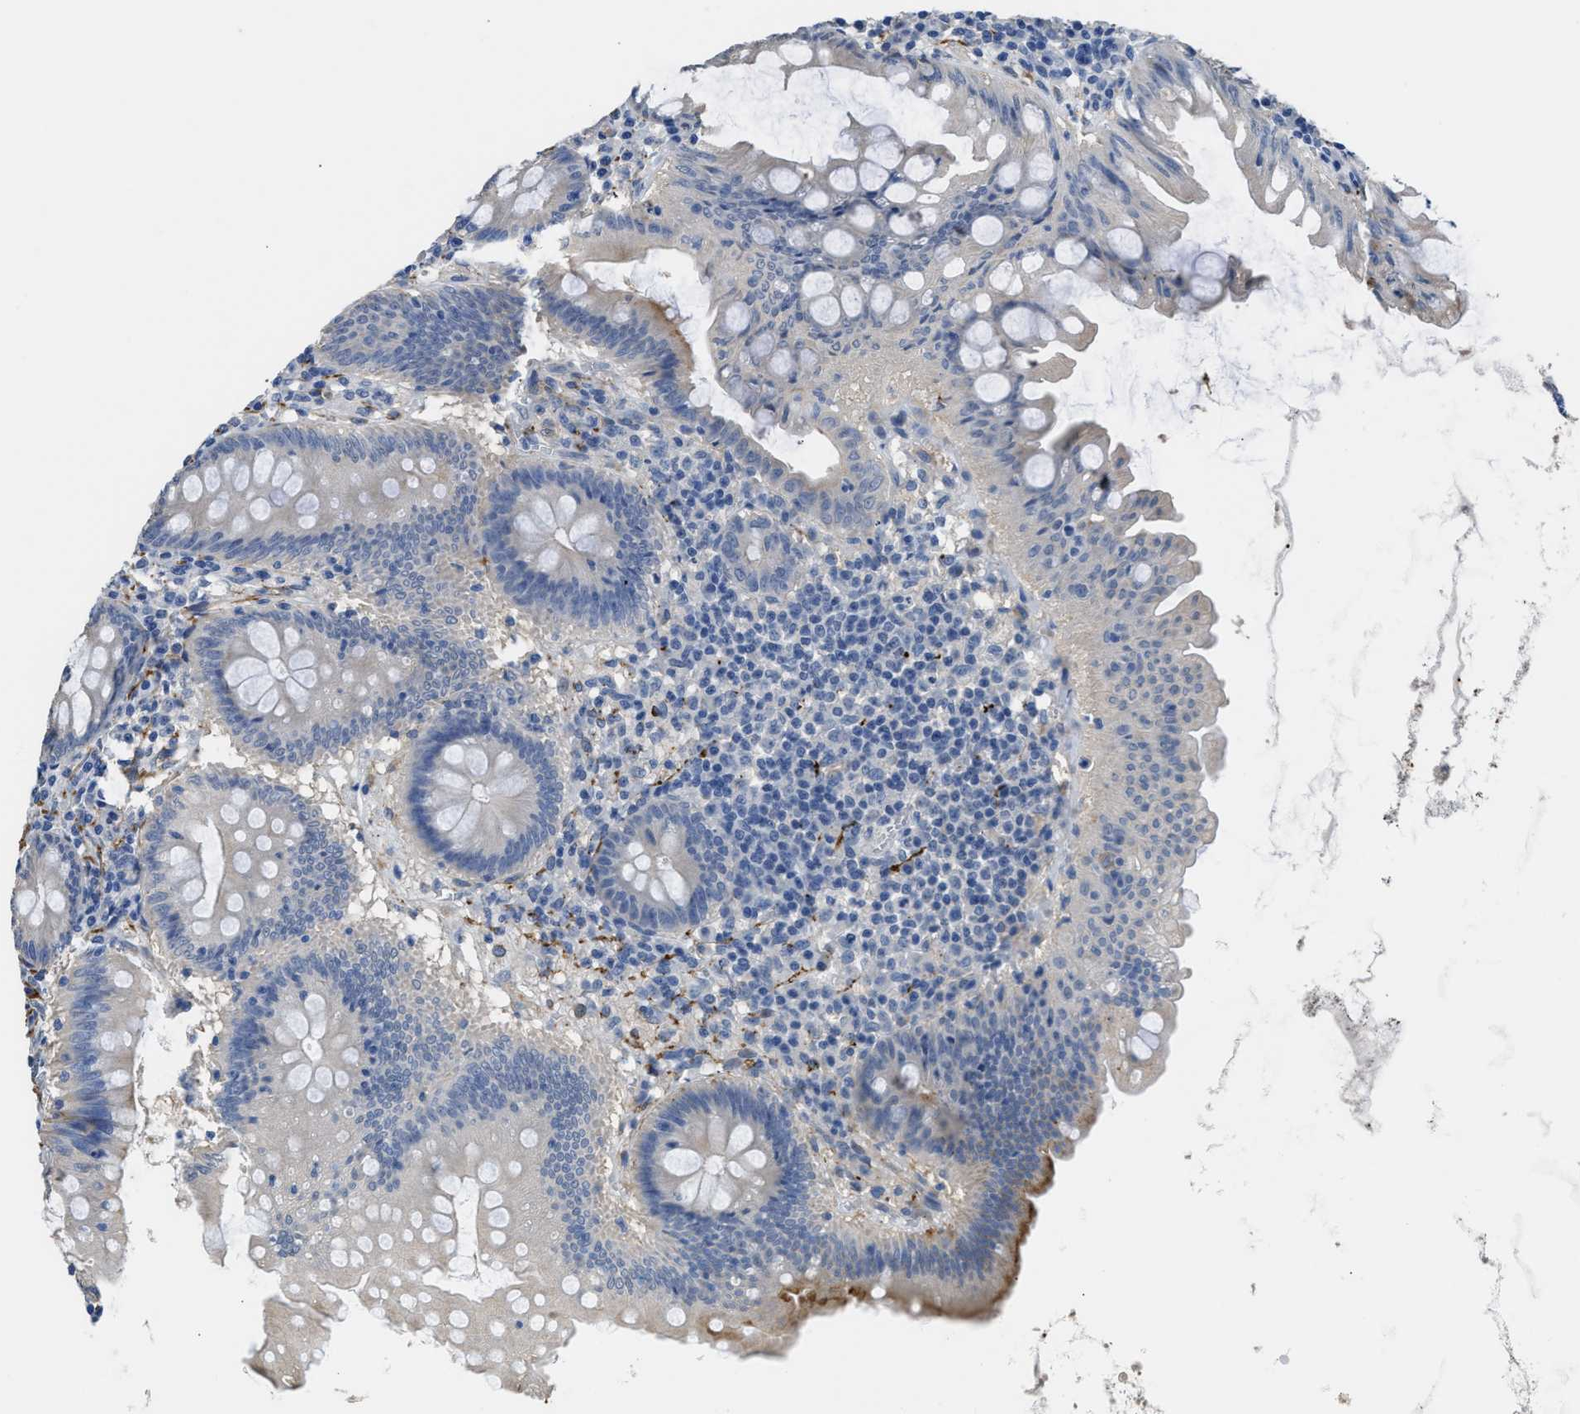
{"staining": {"intensity": "moderate", "quantity": "<25%", "location": "cytoplasmic/membranous"}, "tissue": "appendix", "cell_type": "Glandular cells", "image_type": "normal", "snomed": [{"axis": "morphology", "description": "Normal tissue, NOS"}, {"axis": "topography", "description": "Appendix"}], "caption": "Glandular cells show low levels of moderate cytoplasmic/membranous positivity in approximately <25% of cells in normal human appendix.", "gene": "ZSWIM5", "patient": {"sex": "male", "age": 56}}